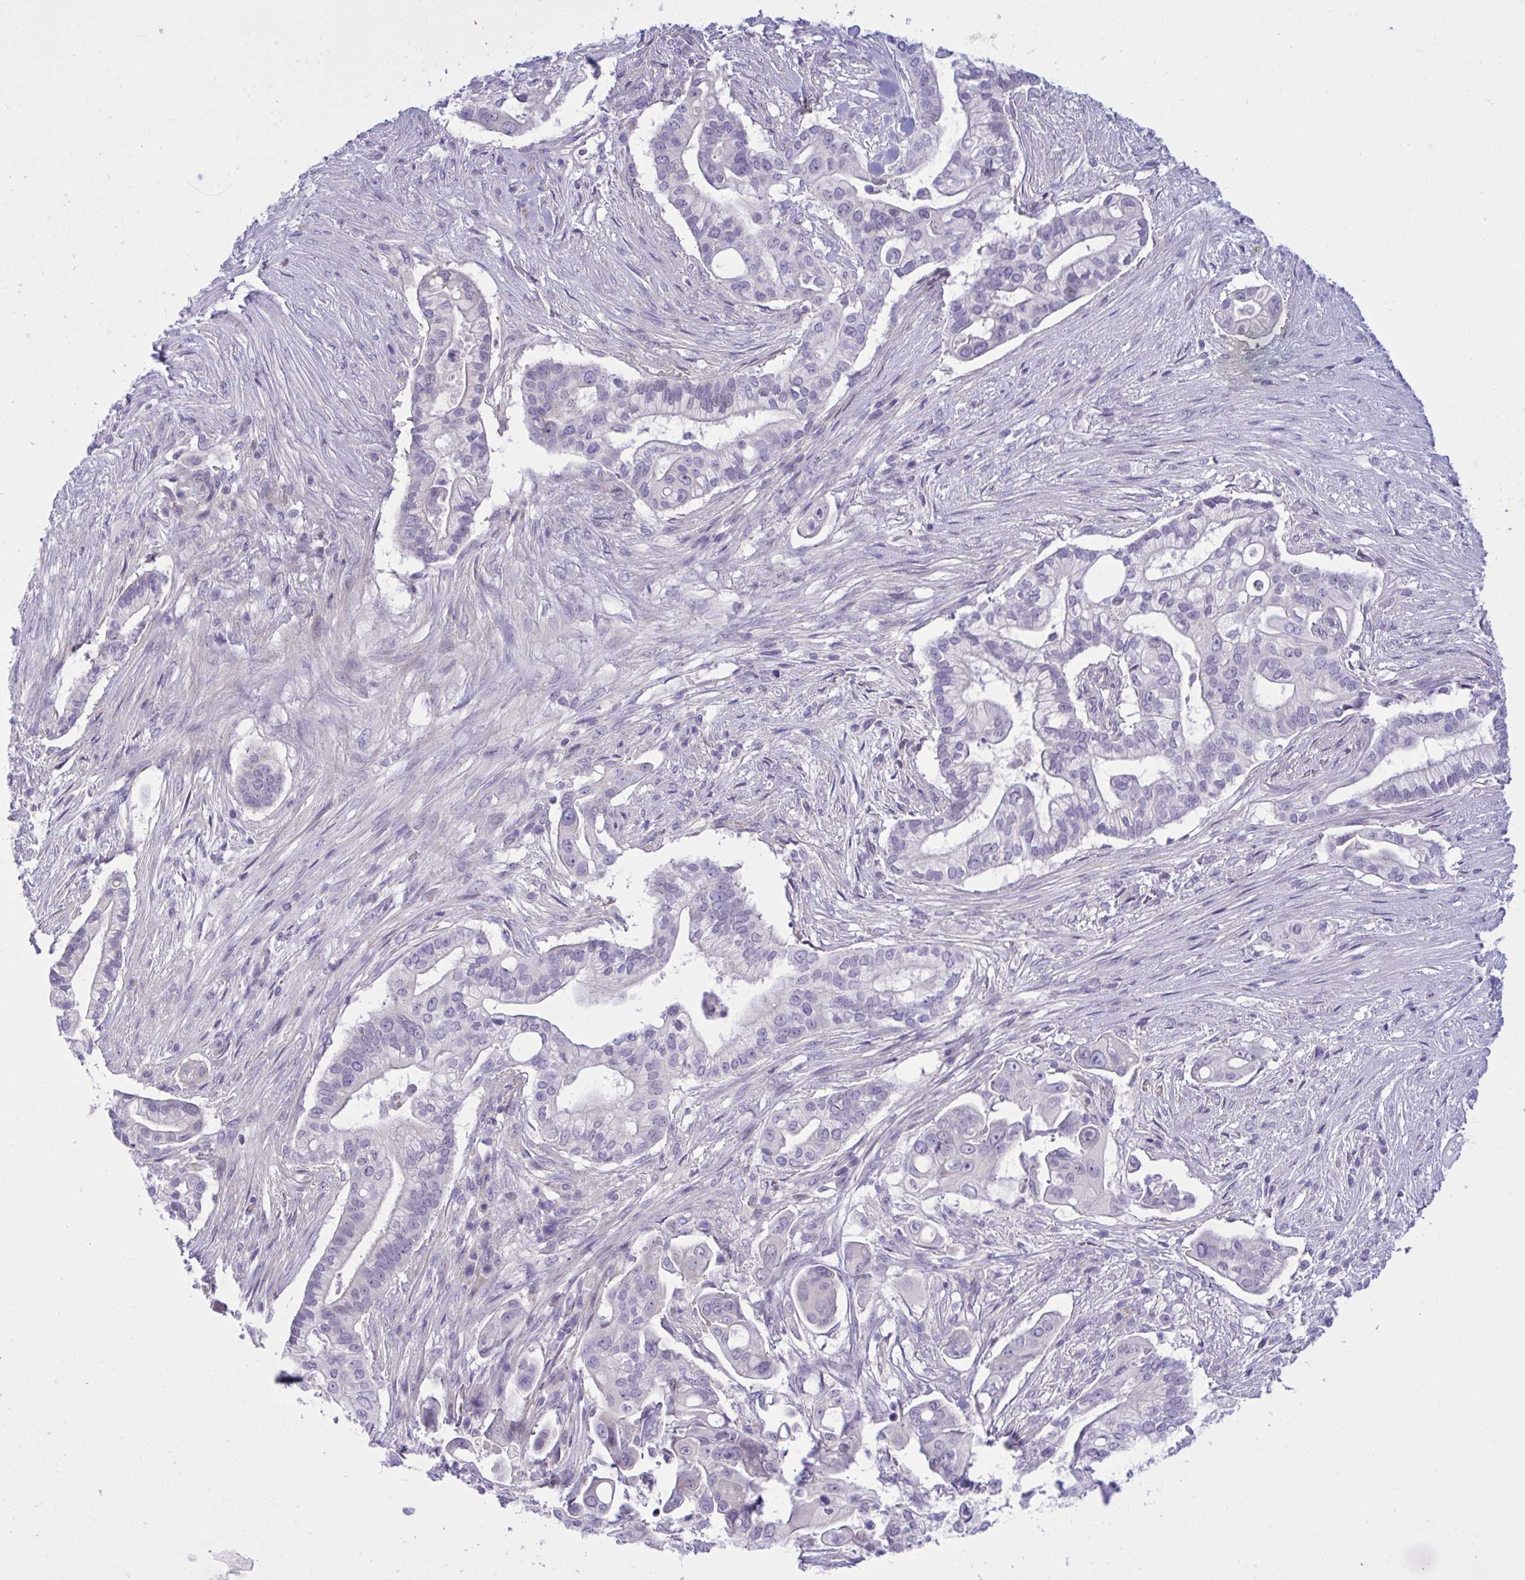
{"staining": {"intensity": "negative", "quantity": "none", "location": "none"}, "tissue": "pancreatic cancer", "cell_type": "Tumor cells", "image_type": "cancer", "snomed": [{"axis": "morphology", "description": "Adenocarcinoma, NOS"}, {"axis": "topography", "description": "Pancreas"}], "caption": "This is a image of immunohistochemistry staining of pancreatic cancer, which shows no positivity in tumor cells.", "gene": "WDR97", "patient": {"sex": "female", "age": 69}}